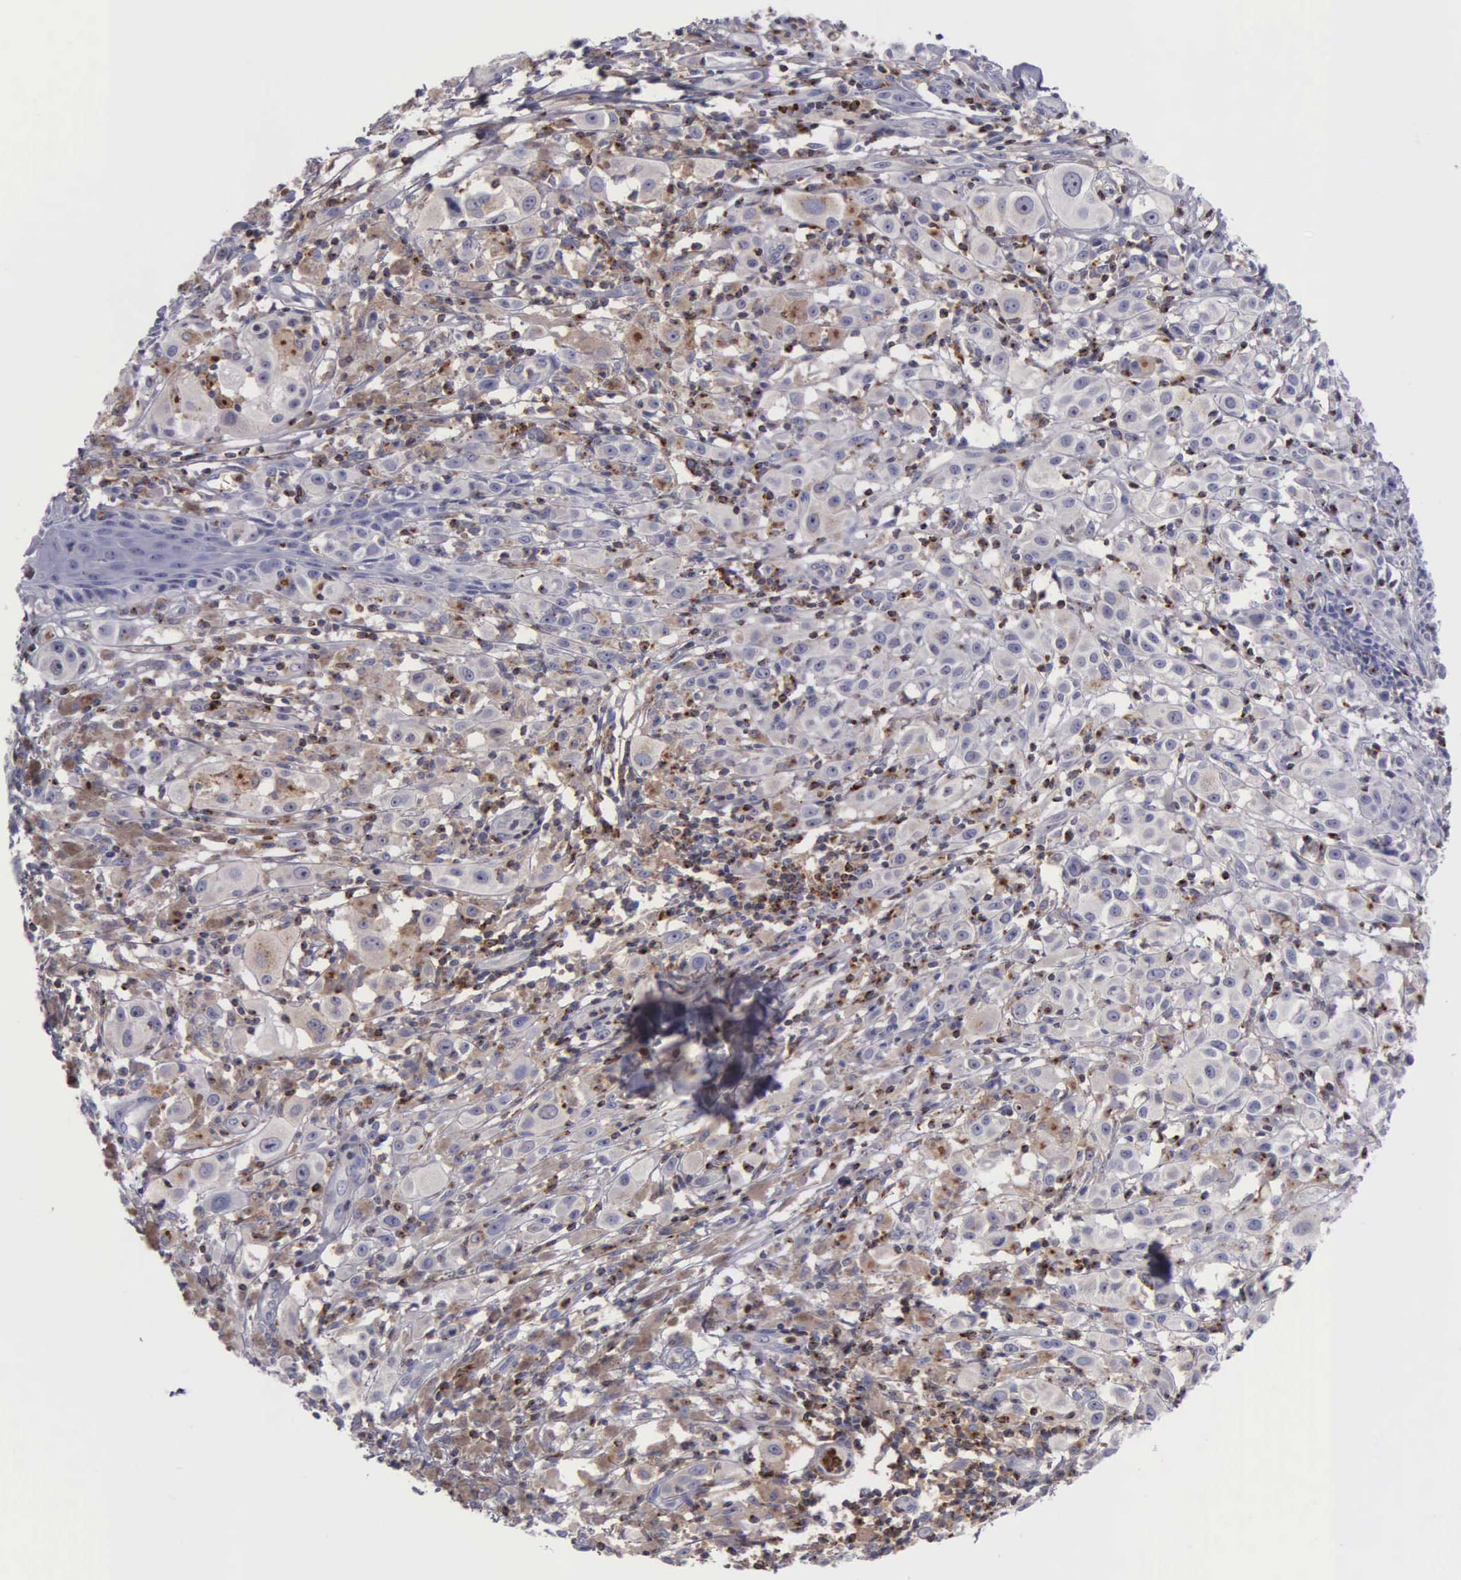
{"staining": {"intensity": "weak", "quantity": "25%-75%", "location": "cytoplasmic/membranous"}, "tissue": "melanoma", "cell_type": "Tumor cells", "image_type": "cancer", "snomed": [{"axis": "morphology", "description": "Malignant melanoma, NOS"}, {"axis": "topography", "description": "Skin"}], "caption": "Human melanoma stained with a brown dye displays weak cytoplasmic/membranous positive positivity in about 25%-75% of tumor cells.", "gene": "SRGN", "patient": {"sex": "female", "age": 52}}